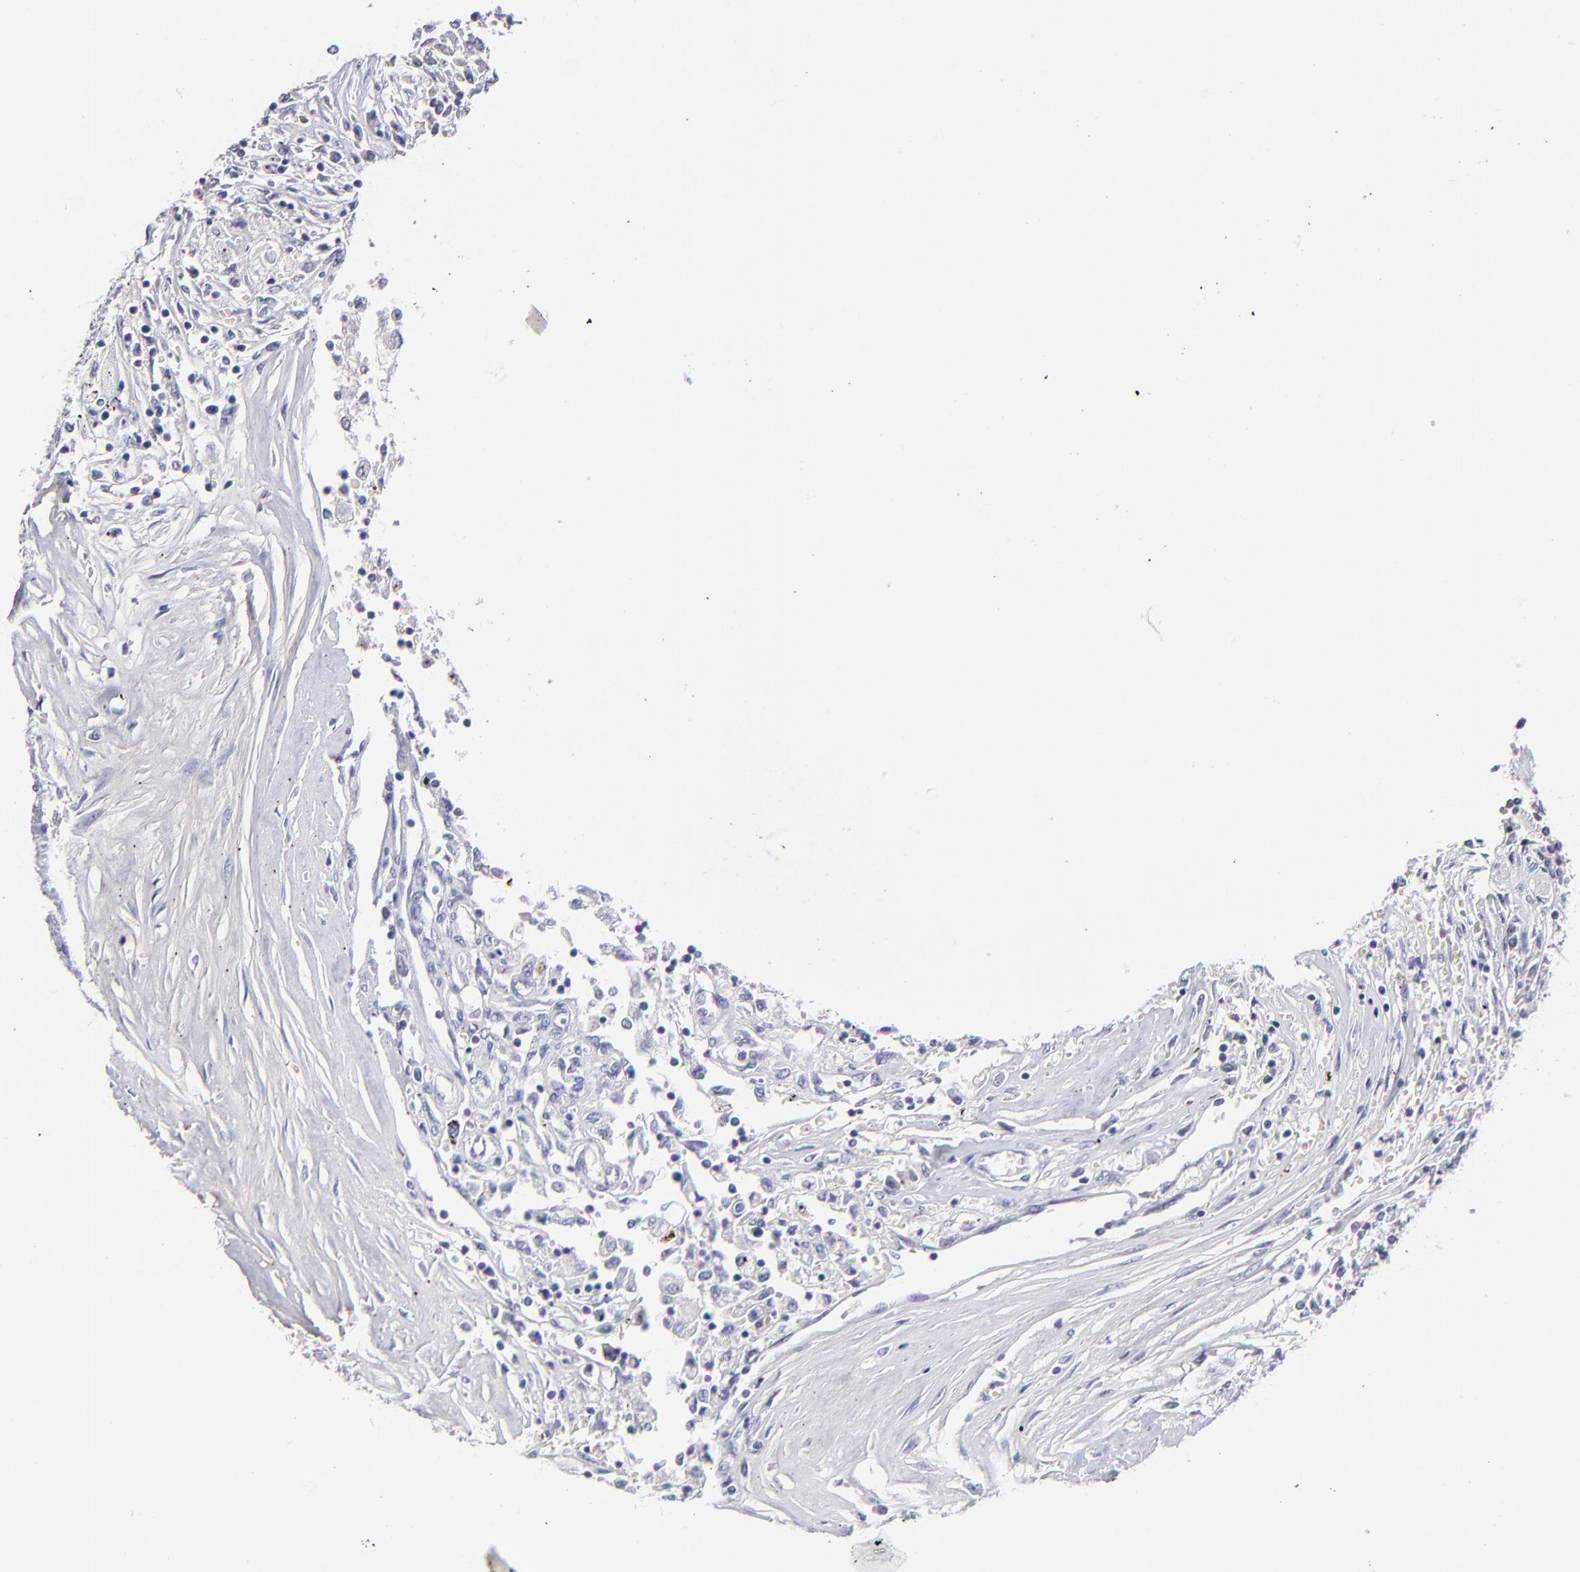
{"staining": {"intensity": "negative", "quantity": "none", "location": "none"}, "tissue": "renal cancer", "cell_type": "Tumor cells", "image_type": "cancer", "snomed": [{"axis": "morphology", "description": "Normal tissue, NOS"}, {"axis": "morphology", "description": "Adenocarcinoma, NOS"}, {"axis": "topography", "description": "Kidney"}], "caption": "The immunohistochemistry (IHC) micrograph has no significant staining in tumor cells of adenocarcinoma (renal) tissue. Nuclei are stained in blue.", "gene": "BTG2", "patient": {"sex": "male", "age": 71}}